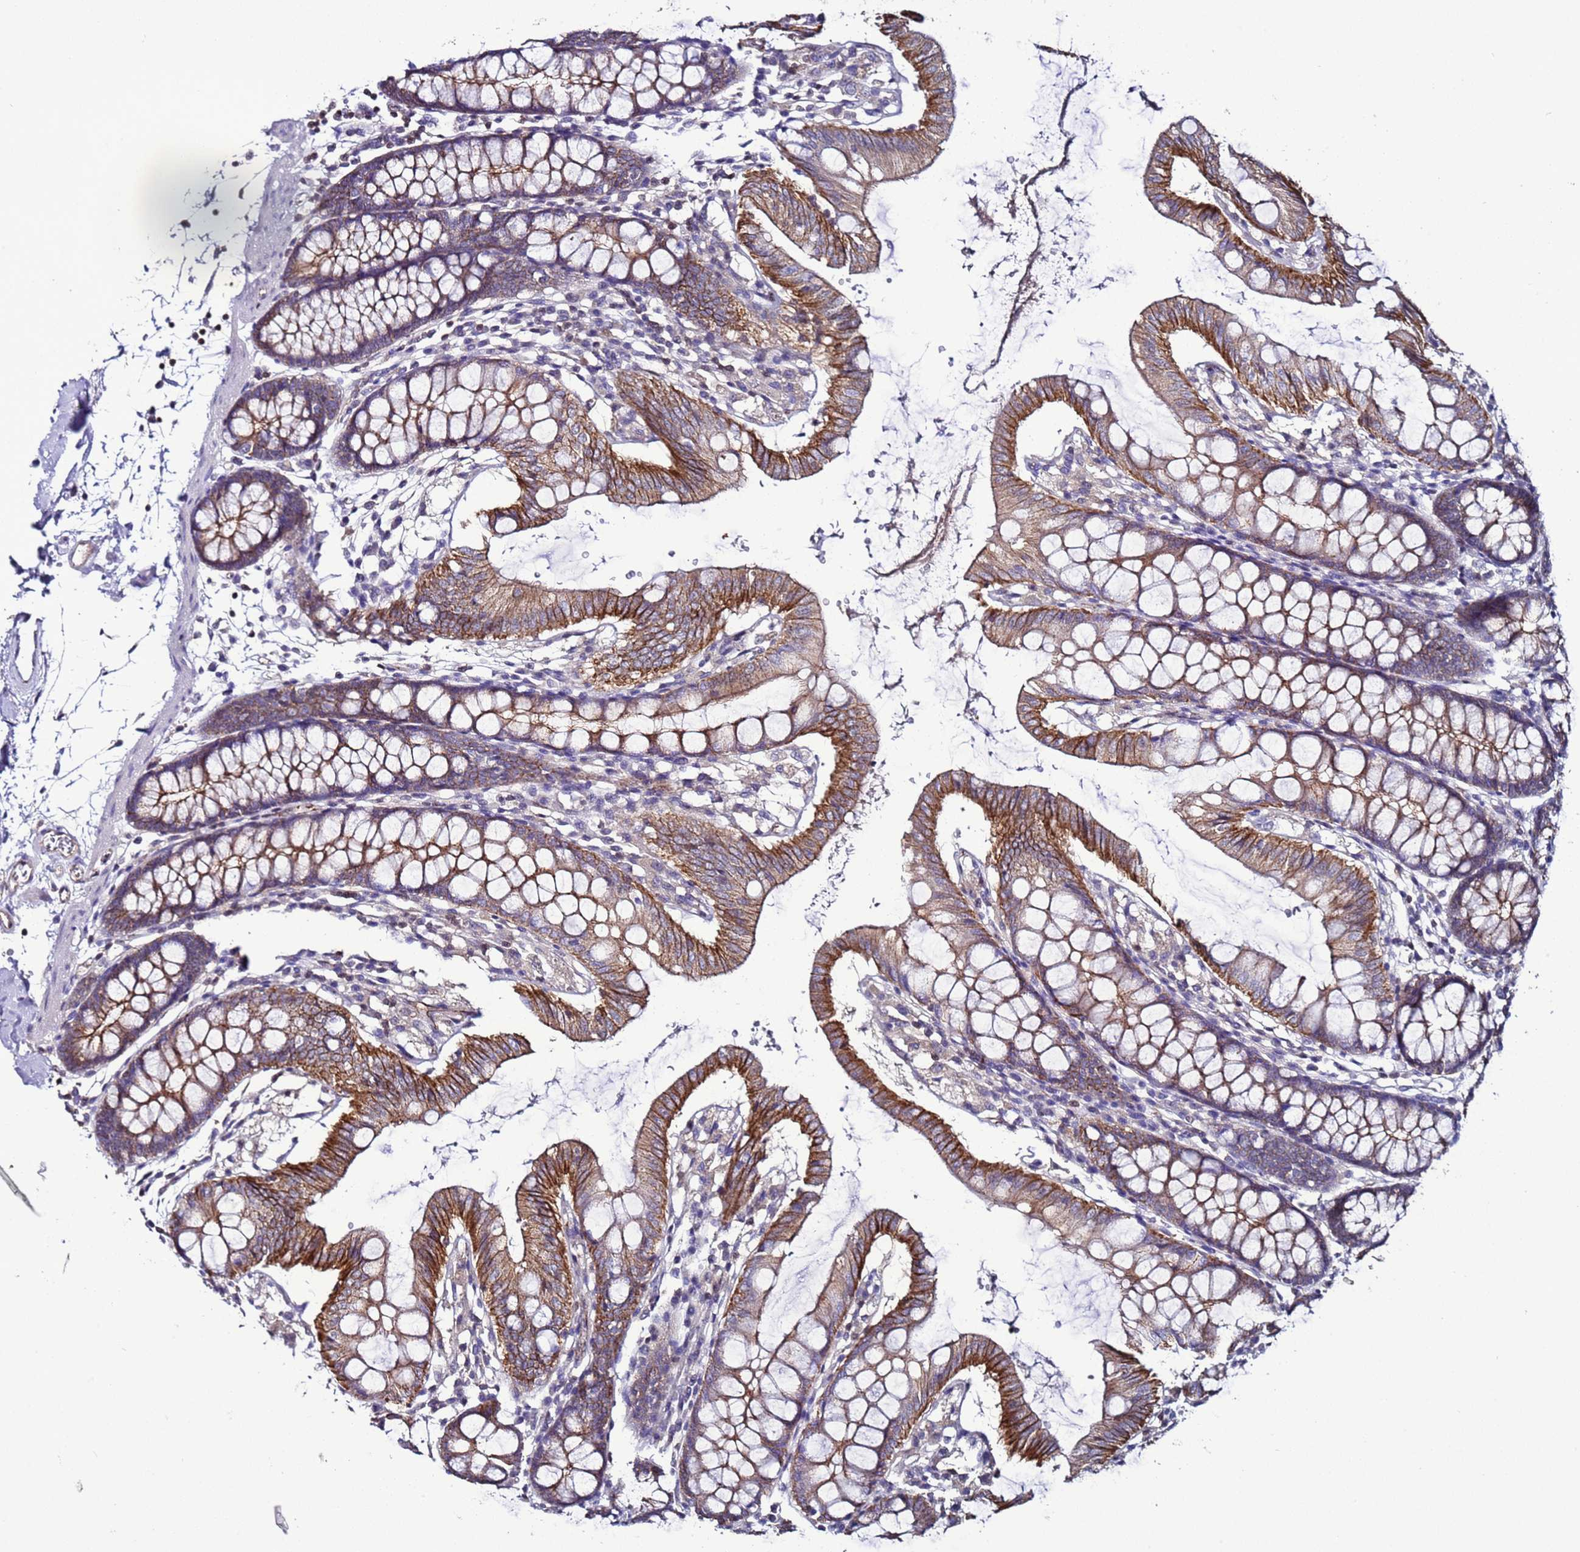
{"staining": {"intensity": "weak", "quantity": ">75%", "location": "cytoplasmic/membranous"}, "tissue": "colon", "cell_type": "Endothelial cells", "image_type": "normal", "snomed": [{"axis": "morphology", "description": "Normal tissue, NOS"}, {"axis": "topography", "description": "Colon"}], "caption": "Colon was stained to show a protein in brown. There is low levels of weak cytoplasmic/membranous positivity in approximately >75% of endothelial cells. (DAB IHC with brightfield microscopy, high magnification).", "gene": "TENM3", "patient": {"sex": "male", "age": 75}}